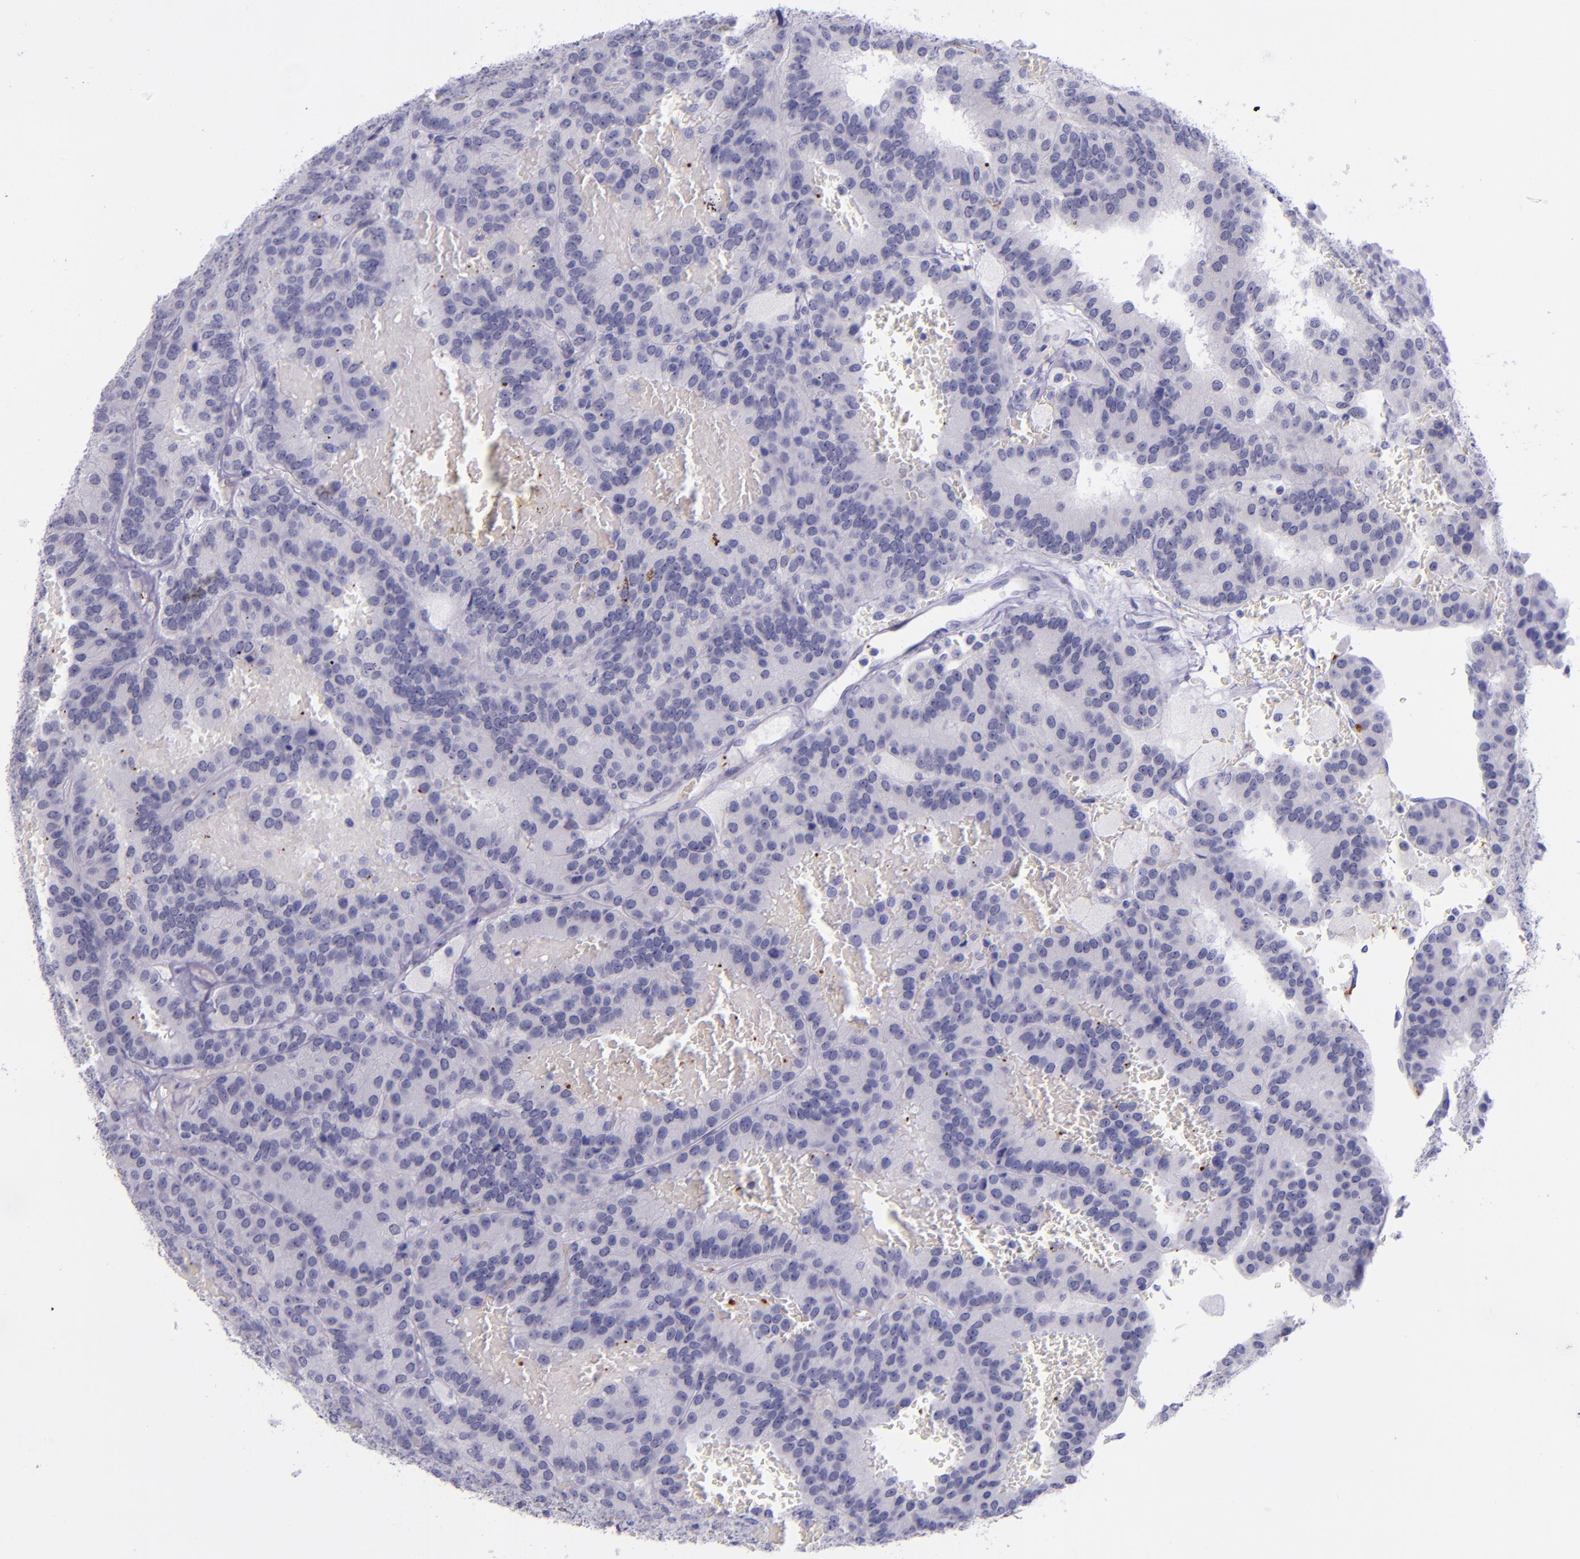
{"staining": {"intensity": "negative", "quantity": "none", "location": "none"}, "tissue": "renal cancer", "cell_type": "Tumor cells", "image_type": "cancer", "snomed": [{"axis": "morphology", "description": "Adenocarcinoma, NOS"}, {"axis": "topography", "description": "Kidney"}], "caption": "This is an immunohistochemistry (IHC) image of human adenocarcinoma (renal). There is no expression in tumor cells.", "gene": "SELE", "patient": {"sex": "male", "age": 46}}